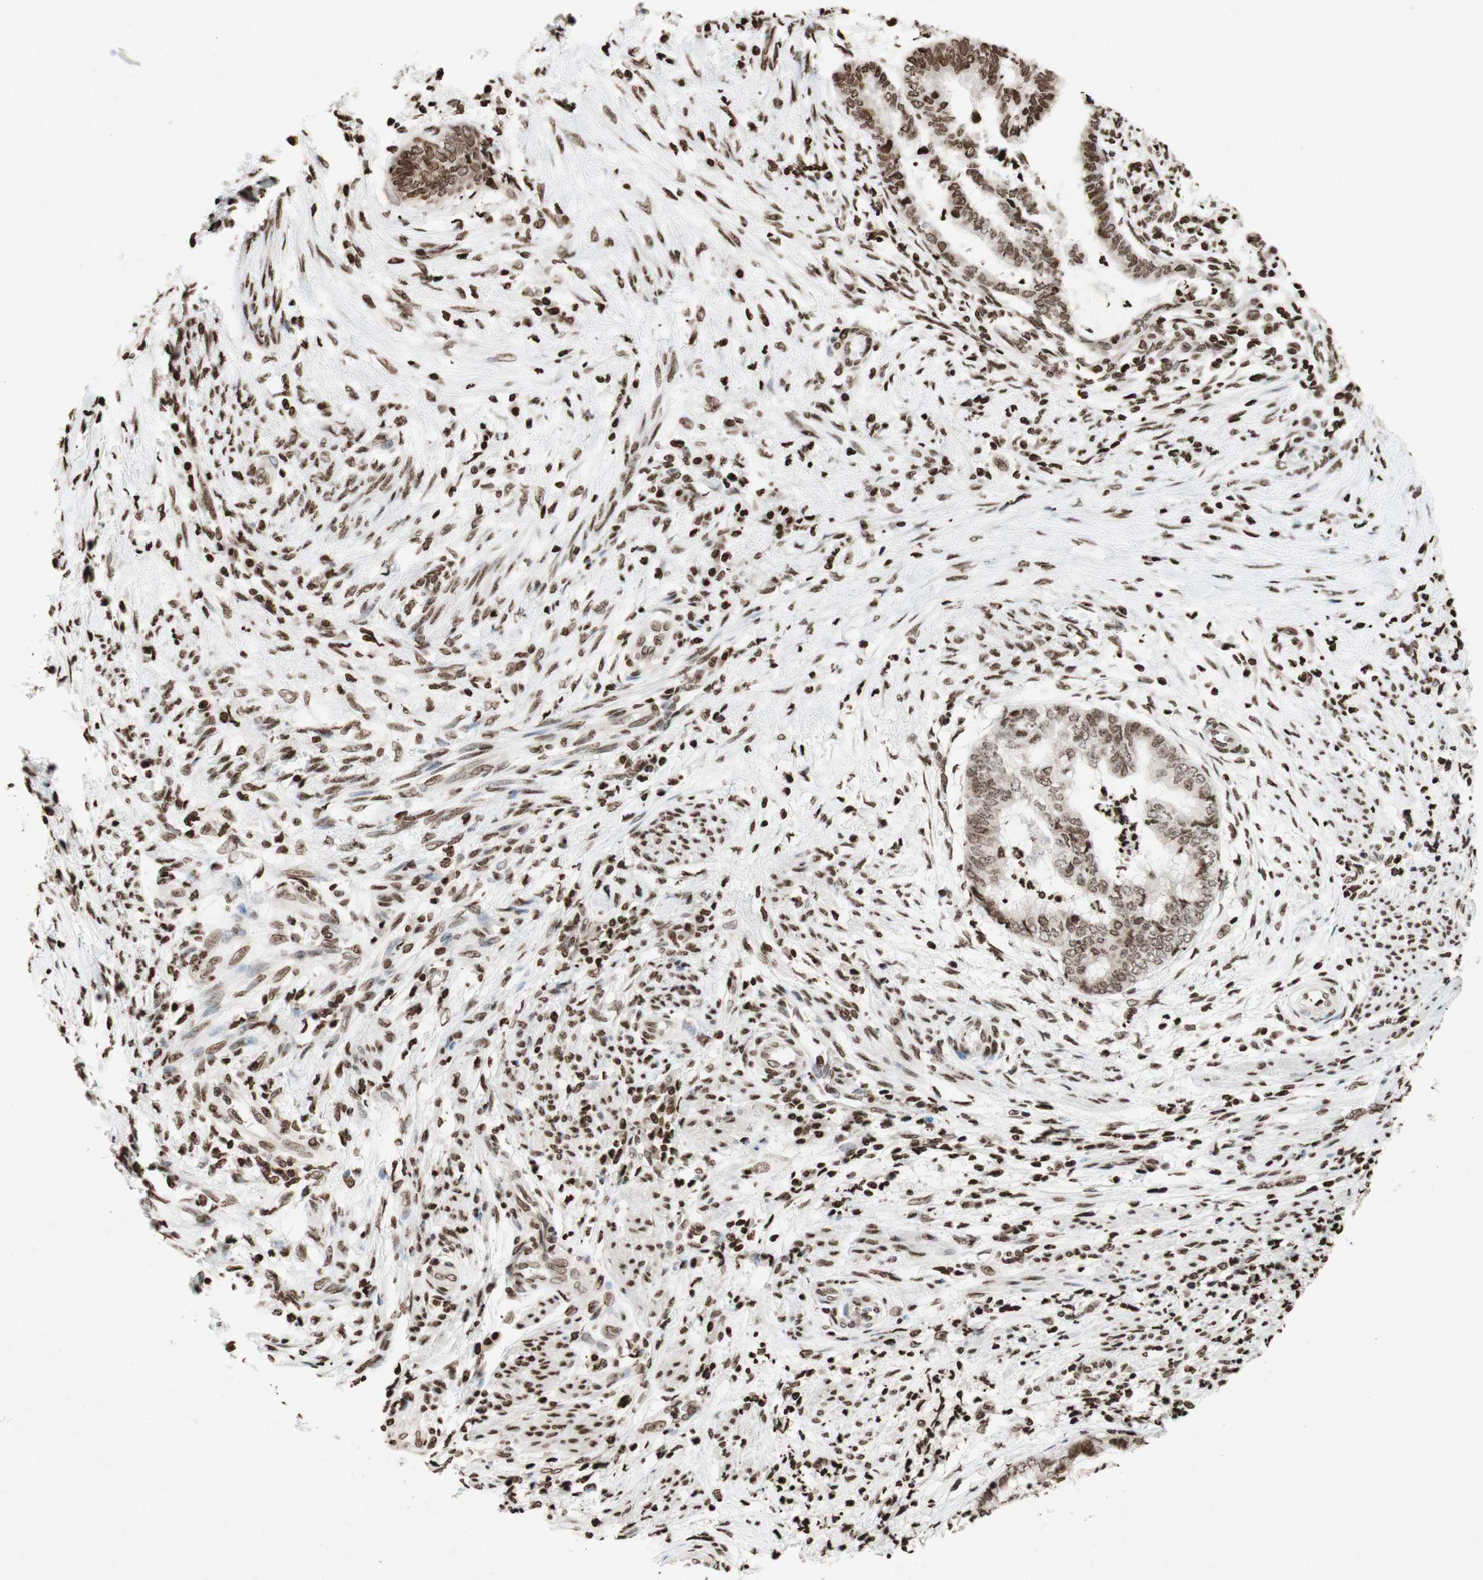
{"staining": {"intensity": "moderate", "quantity": ">75%", "location": "nuclear"}, "tissue": "endometrial cancer", "cell_type": "Tumor cells", "image_type": "cancer", "snomed": [{"axis": "morphology", "description": "Necrosis, NOS"}, {"axis": "morphology", "description": "Adenocarcinoma, NOS"}, {"axis": "topography", "description": "Endometrium"}], "caption": "Endometrial cancer stained for a protein demonstrates moderate nuclear positivity in tumor cells. Ihc stains the protein of interest in brown and the nuclei are stained blue.", "gene": "NCOA3", "patient": {"sex": "female", "age": 79}}